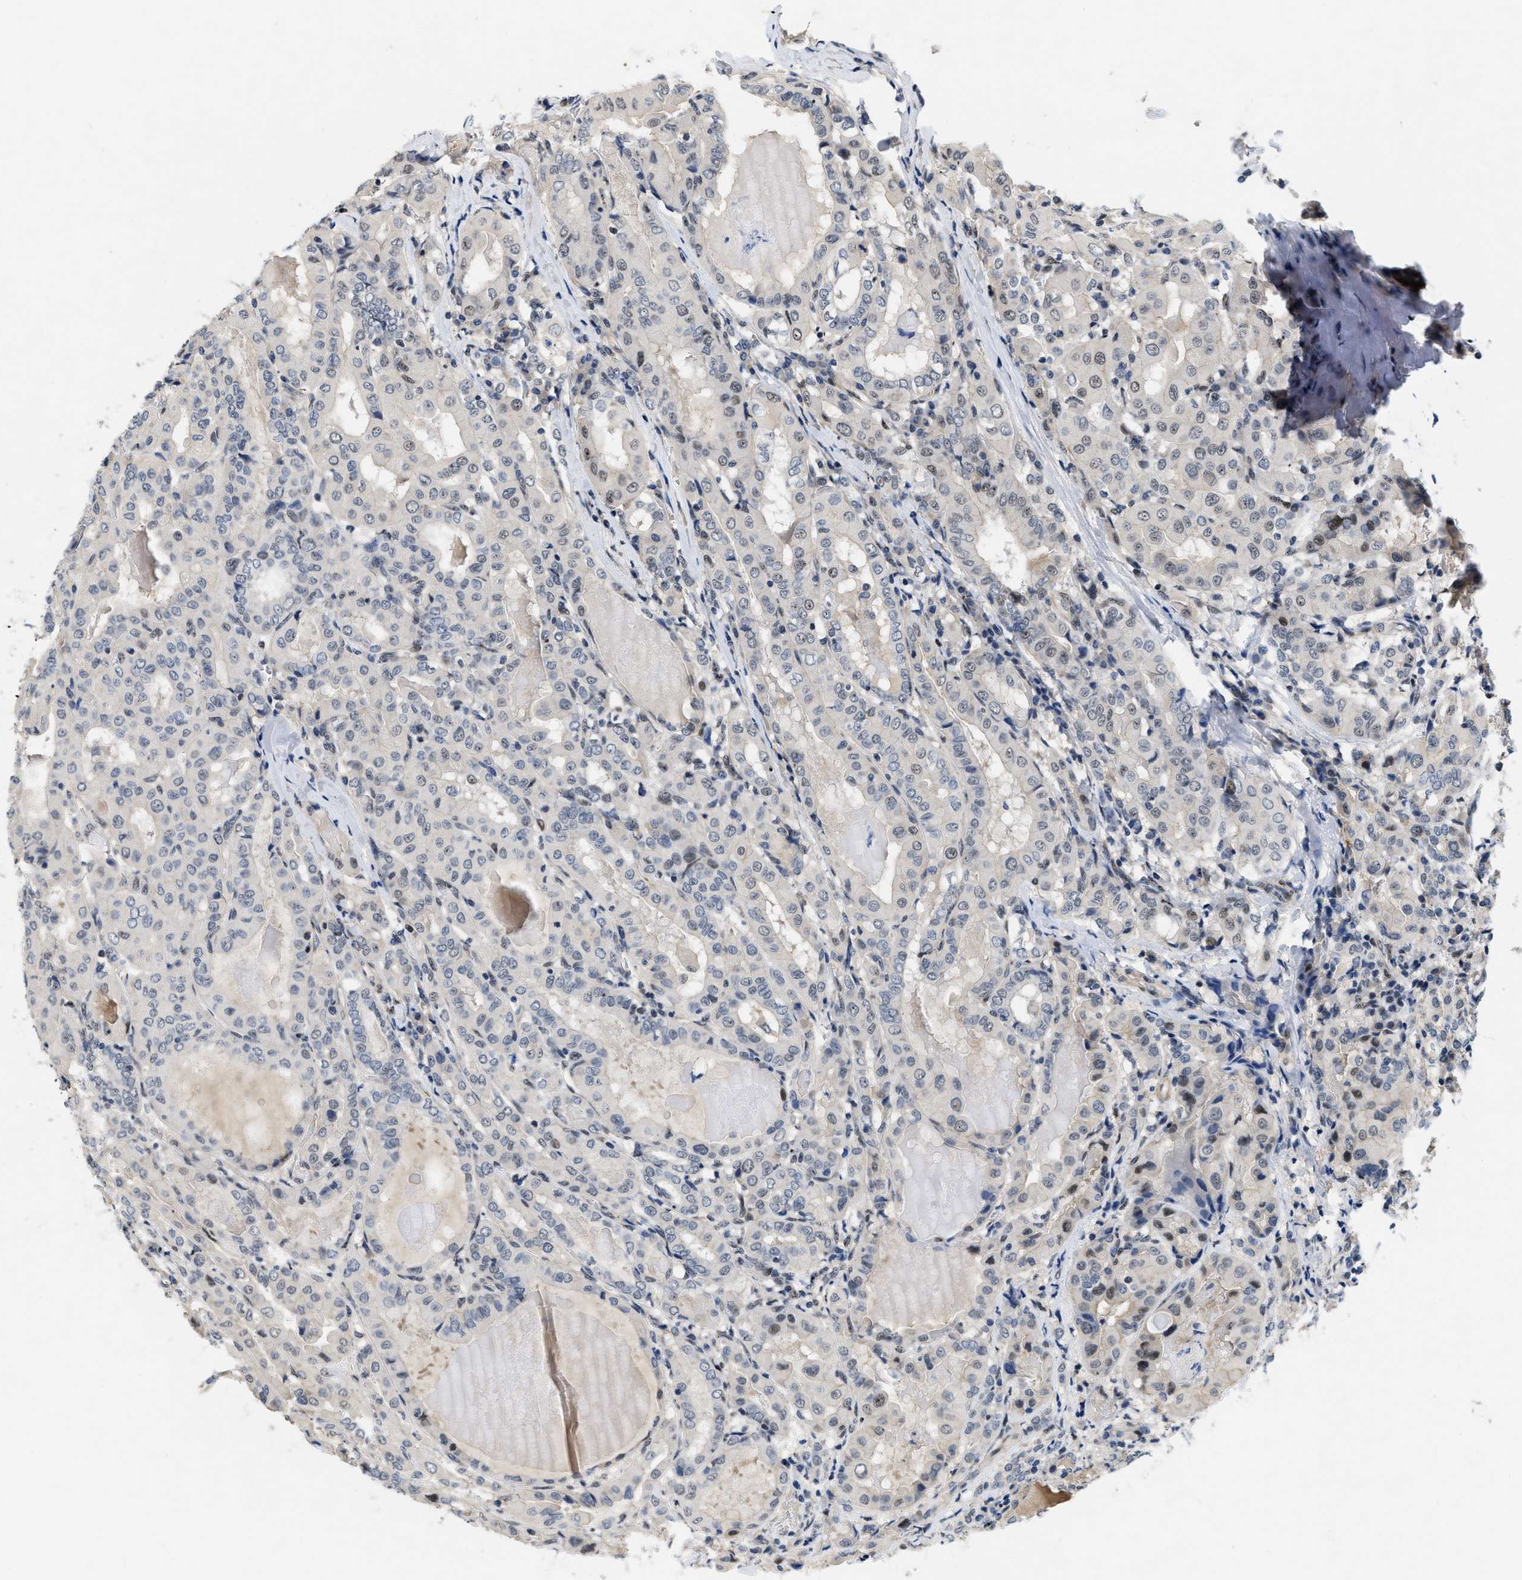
{"staining": {"intensity": "weak", "quantity": "<25%", "location": "nuclear"}, "tissue": "thyroid cancer", "cell_type": "Tumor cells", "image_type": "cancer", "snomed": [{"axis": "morphology", "description": "Papillary adenocarcinoma, NOS"}, {"axis": "topography", "description": "Thyroid gland"}], "caption": "Immunohistochemistry photomicrograph of neoplastic tissue: papillary adenocarcinoma (thyroid) stained with DAB exhibits no significant protein expression in tumor cells. (DAB immunohistochemistry (IHC) with hematoxylin counter stain).", "gene": "VIP", "patient": {"sex": "female", "age": 42}}